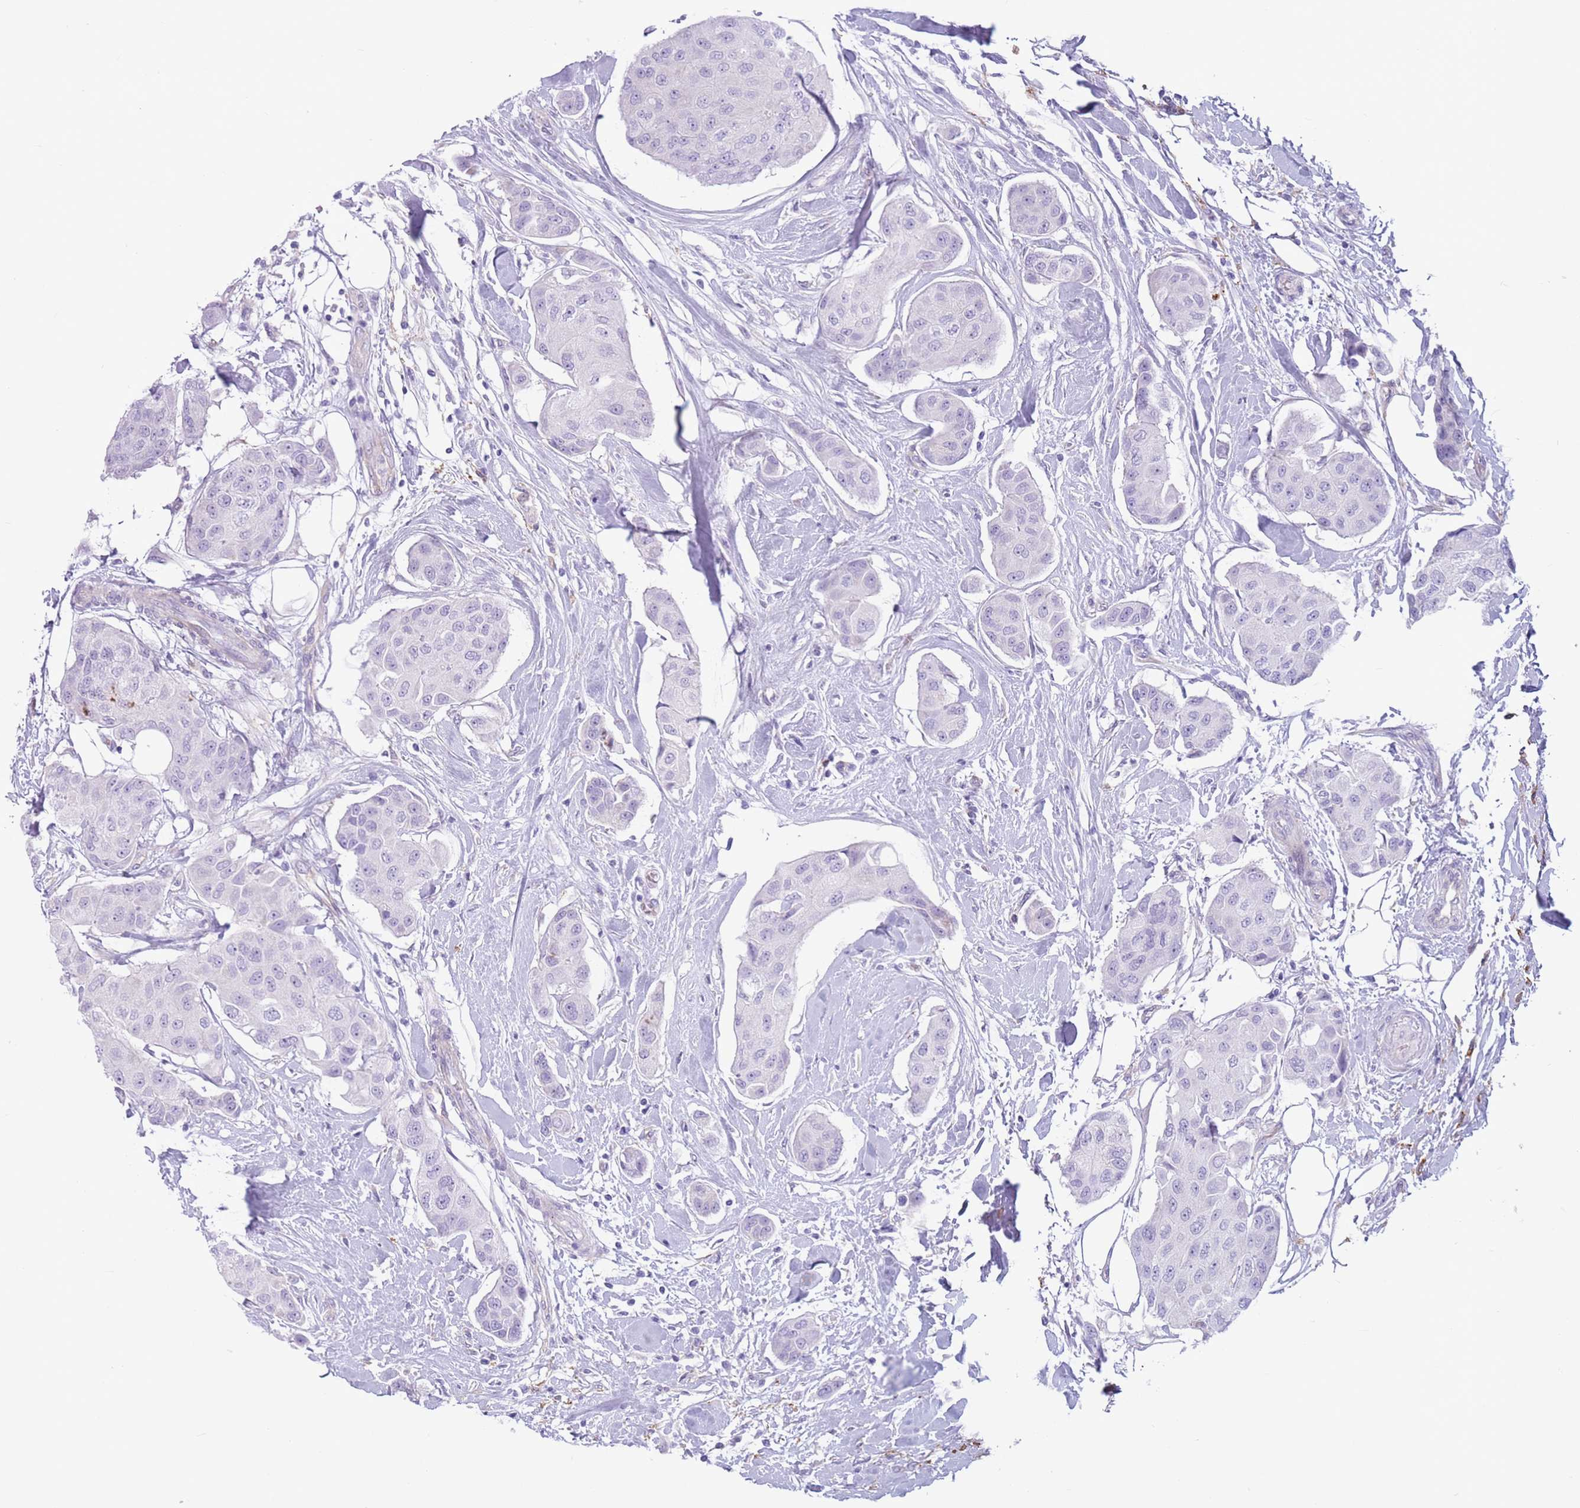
{"staining": {"intensity": "negative", "quantity": "none", "location": "none"}, "tissue": "breast cancer", "cell_type": "Tumor cells", "image_type": "cancer", "snomed": [{"axis": "morphology", "description": "Duct carcinoma"}, {"axis": "topography", "description": "Breast"}, {"axis": "topography", "description": "Lymph node"}], "caption": "High magnification brightfield microscopy of breast intraductal carcinoma stained with DAB (brown) and counterstained with hematoxylin (blue): tumor cells show no significant expression.", "gene": "SNX6", "patient": {"sex": "female", "age": 80}}